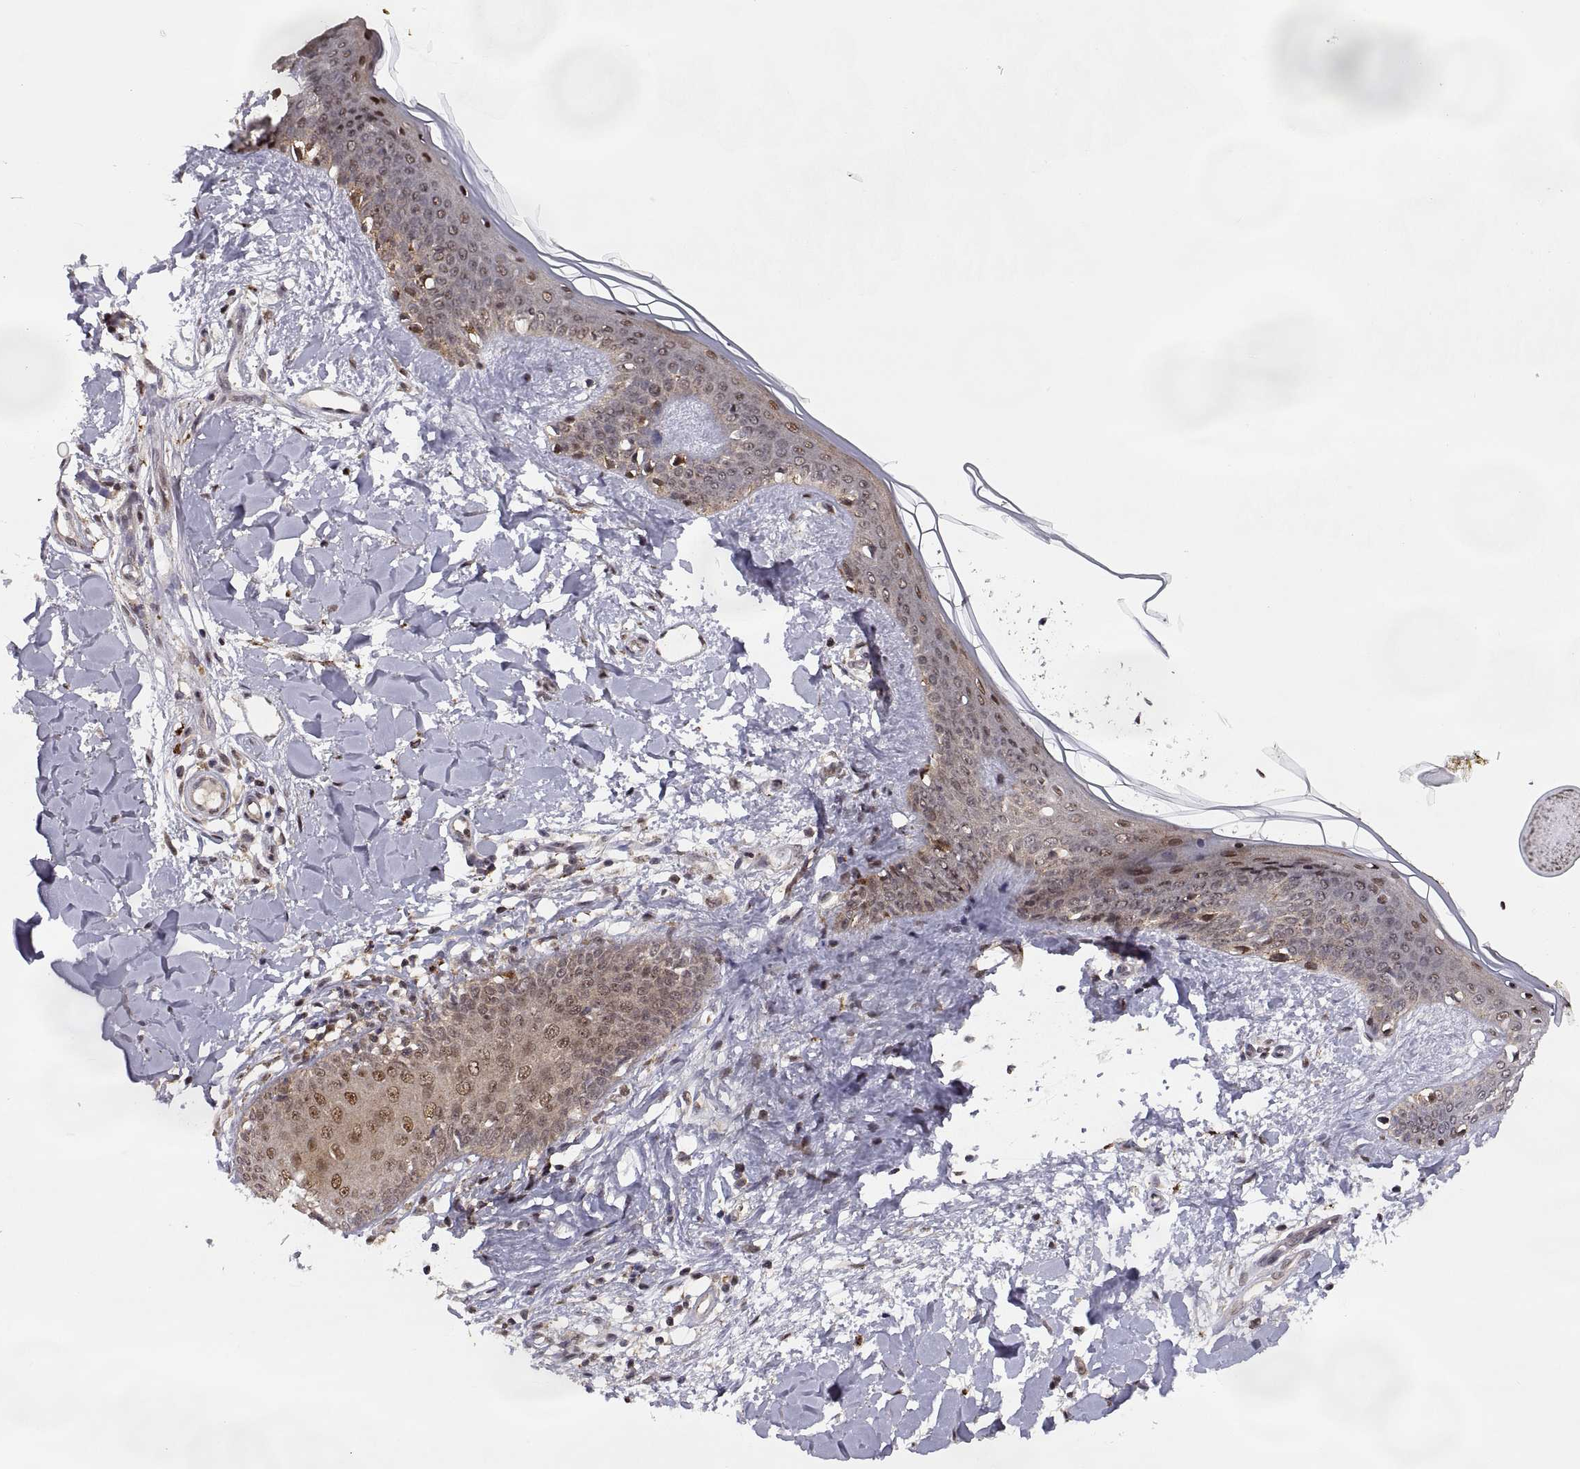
{"staining": {"intensity": "moderate", "quantity": ">75%", "location": "nuclear"}, "tissue": "skin", "cell_type": "Fibroblasts", "image_type": "normal", "snomed": [{"axis": "morphology", "description": "Normal tissue, NOS"}, {"axis": "topography", "description": "Skin"}], "caption": "Brown immunohistochemical staining in unremarkable human skin displays moderate nuclear staining in approximately >75% of fibroblasts.", "gene": "PSMC2", "patient": {"sex": "female", "age": 34}}